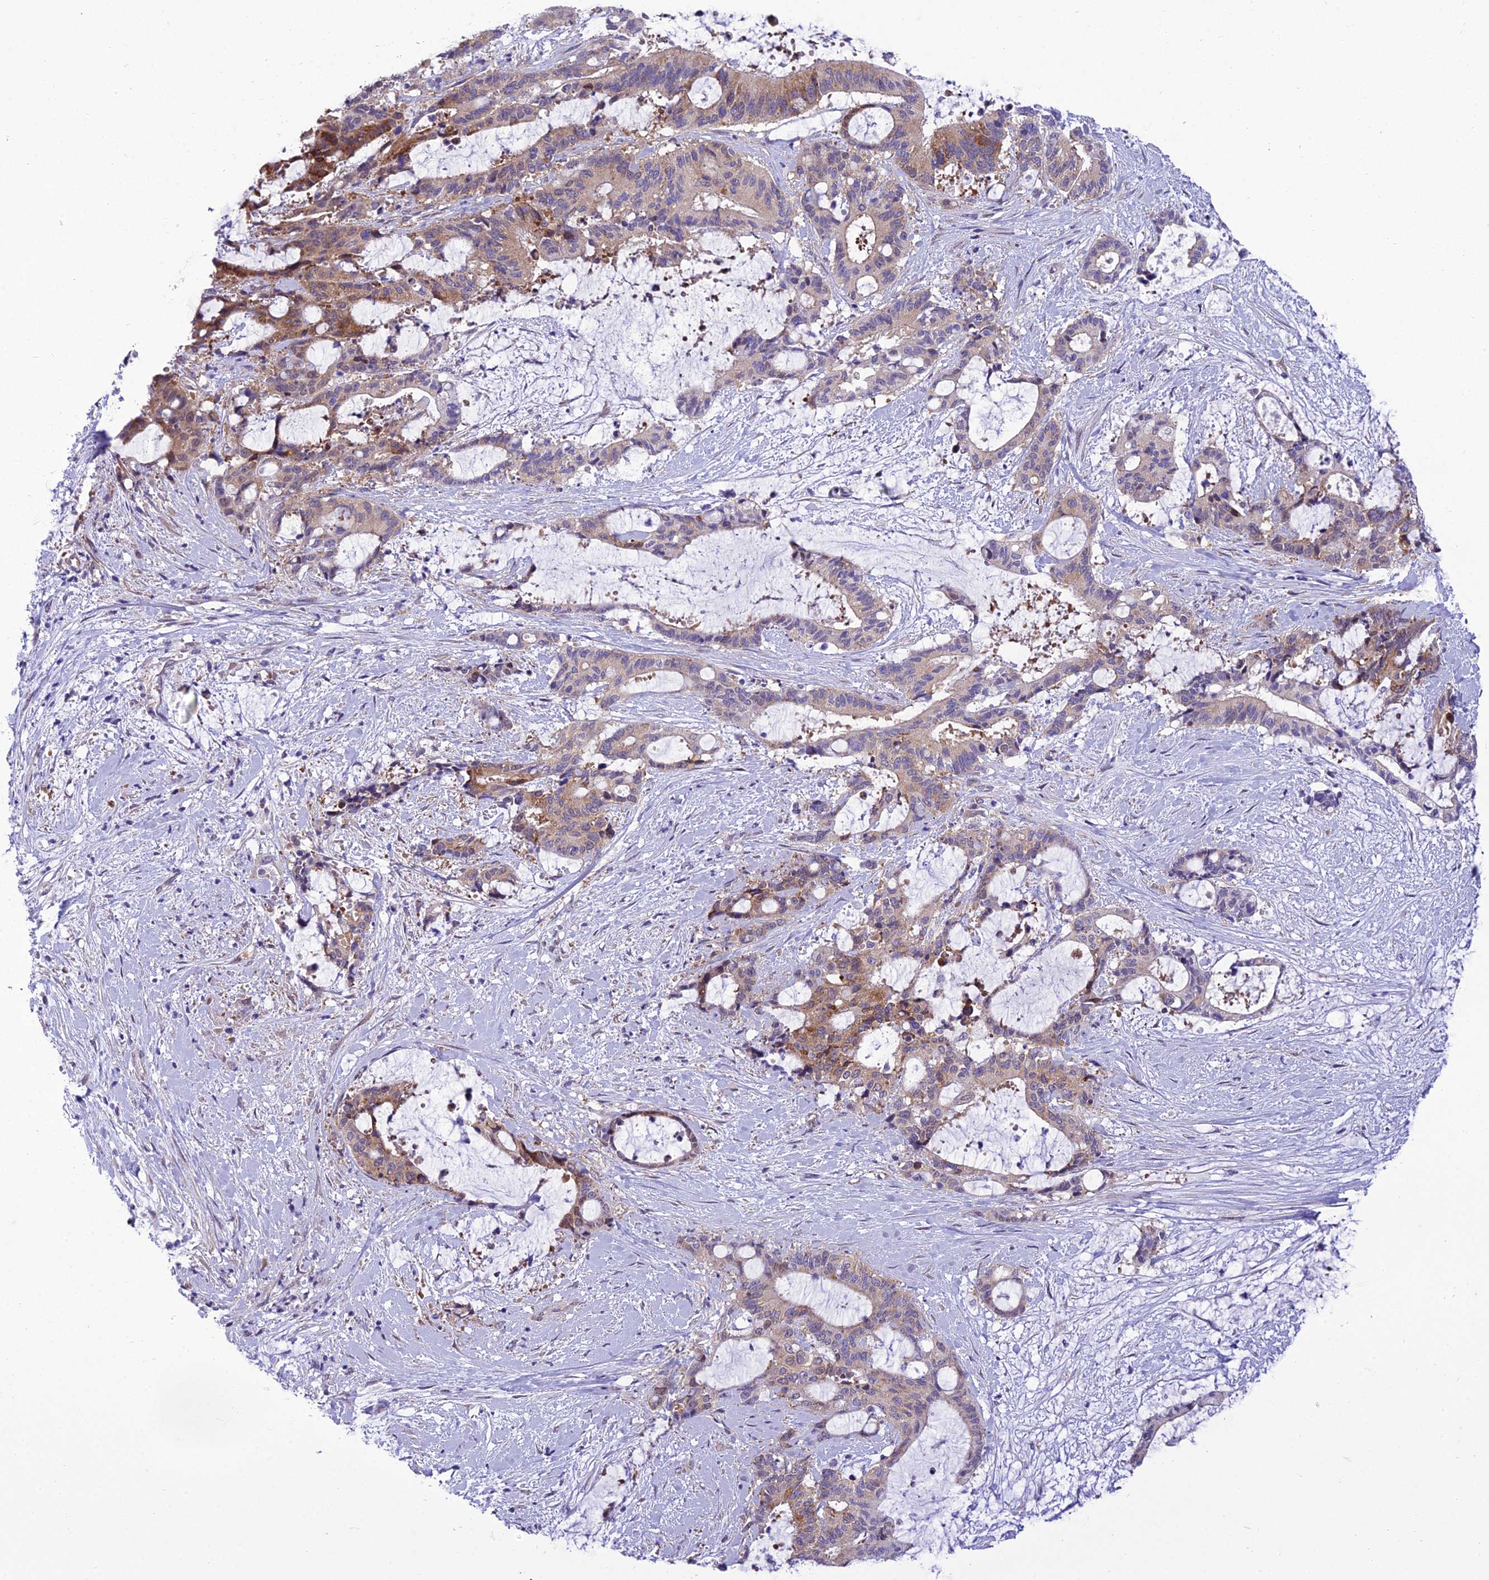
{"staining": {"intensity": "moderate", "quantity": ">75%", "location": "cytoplasmic/membranous"}, "tissue": "liver cancer", "cell_type": "Tumor cells", "image_type": "cancer", "snomed": [{"axis": "morphology", "description": "Normal tissue, NOS"}, {"axis": "morphology", "description": "Cholangiocarcinoma"}, {"axis": "topography", "description": "Liver"}, {"axis": "topography", "description": "Peripheral nerve tissue"}], "caption": "High-magnification brightfield microscopy of liver cancer stained with DAB (brown) and counterstained with hematoxylin (blue). tumor cells exhibit moderate cytoplasmic/membranous positivity is identified in approximately>75% of cells. (DAB (3,3'-diaminobenzidine) IHC with brightfield microscopy, high magnification).", "gene": "GAB4", "patient": {"sex": "female", "age": 73}}